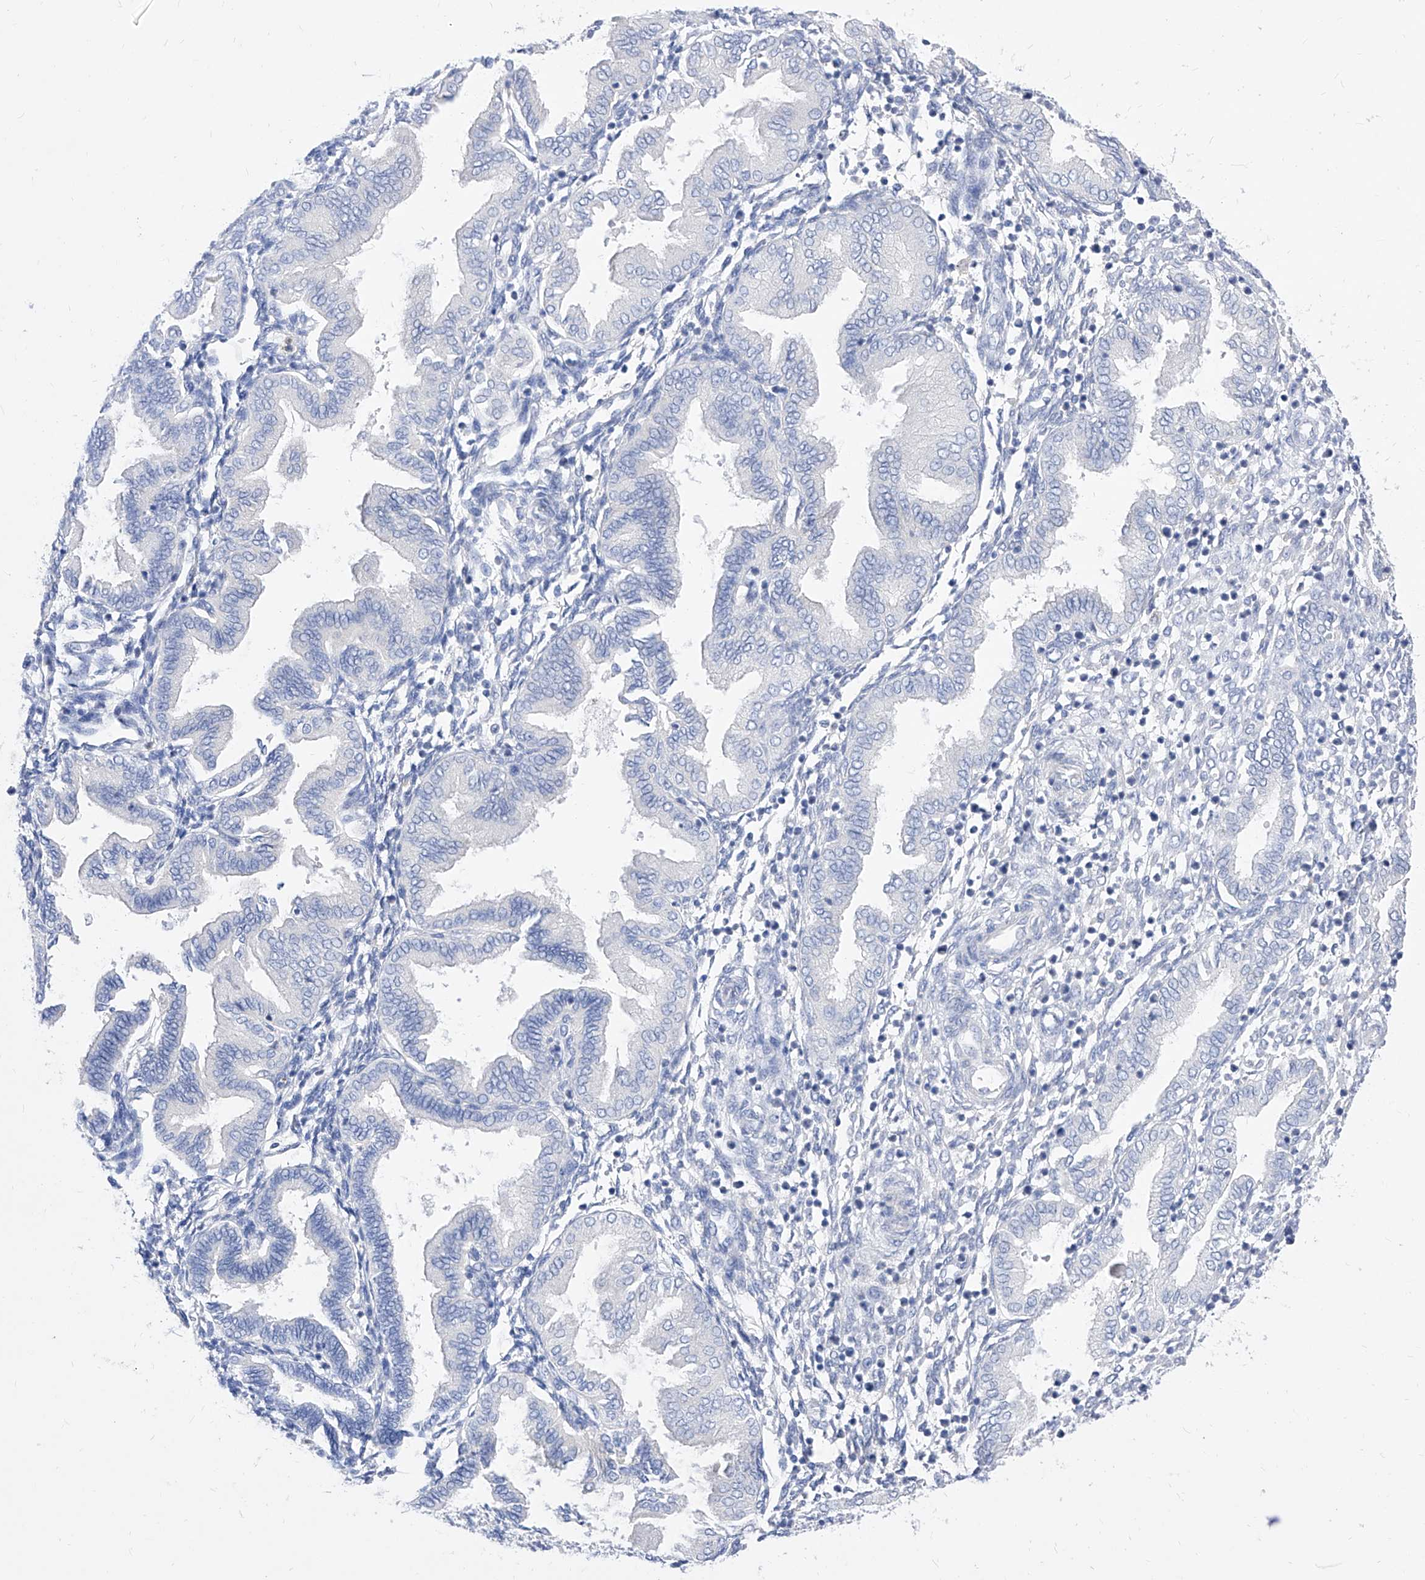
{"staining": {"intensity": "negative", "quantity": "none", "location": "none"}, "tissue": "endometrium", "cell_type": "Cells in endometrial stroma", "image_type": "normal", "snomed": [{"axis": "morphology", "description": "Normal tissue, NOS"}, {"axis": "topography", "description": "Endometrium"}], "caption": "DAB immunohistochemical staining of benign human endometrium displays no significant staining in cells in endometrial stroma.", "gene": "VAX1", "patient": {"sex": "female", "age": 53}}